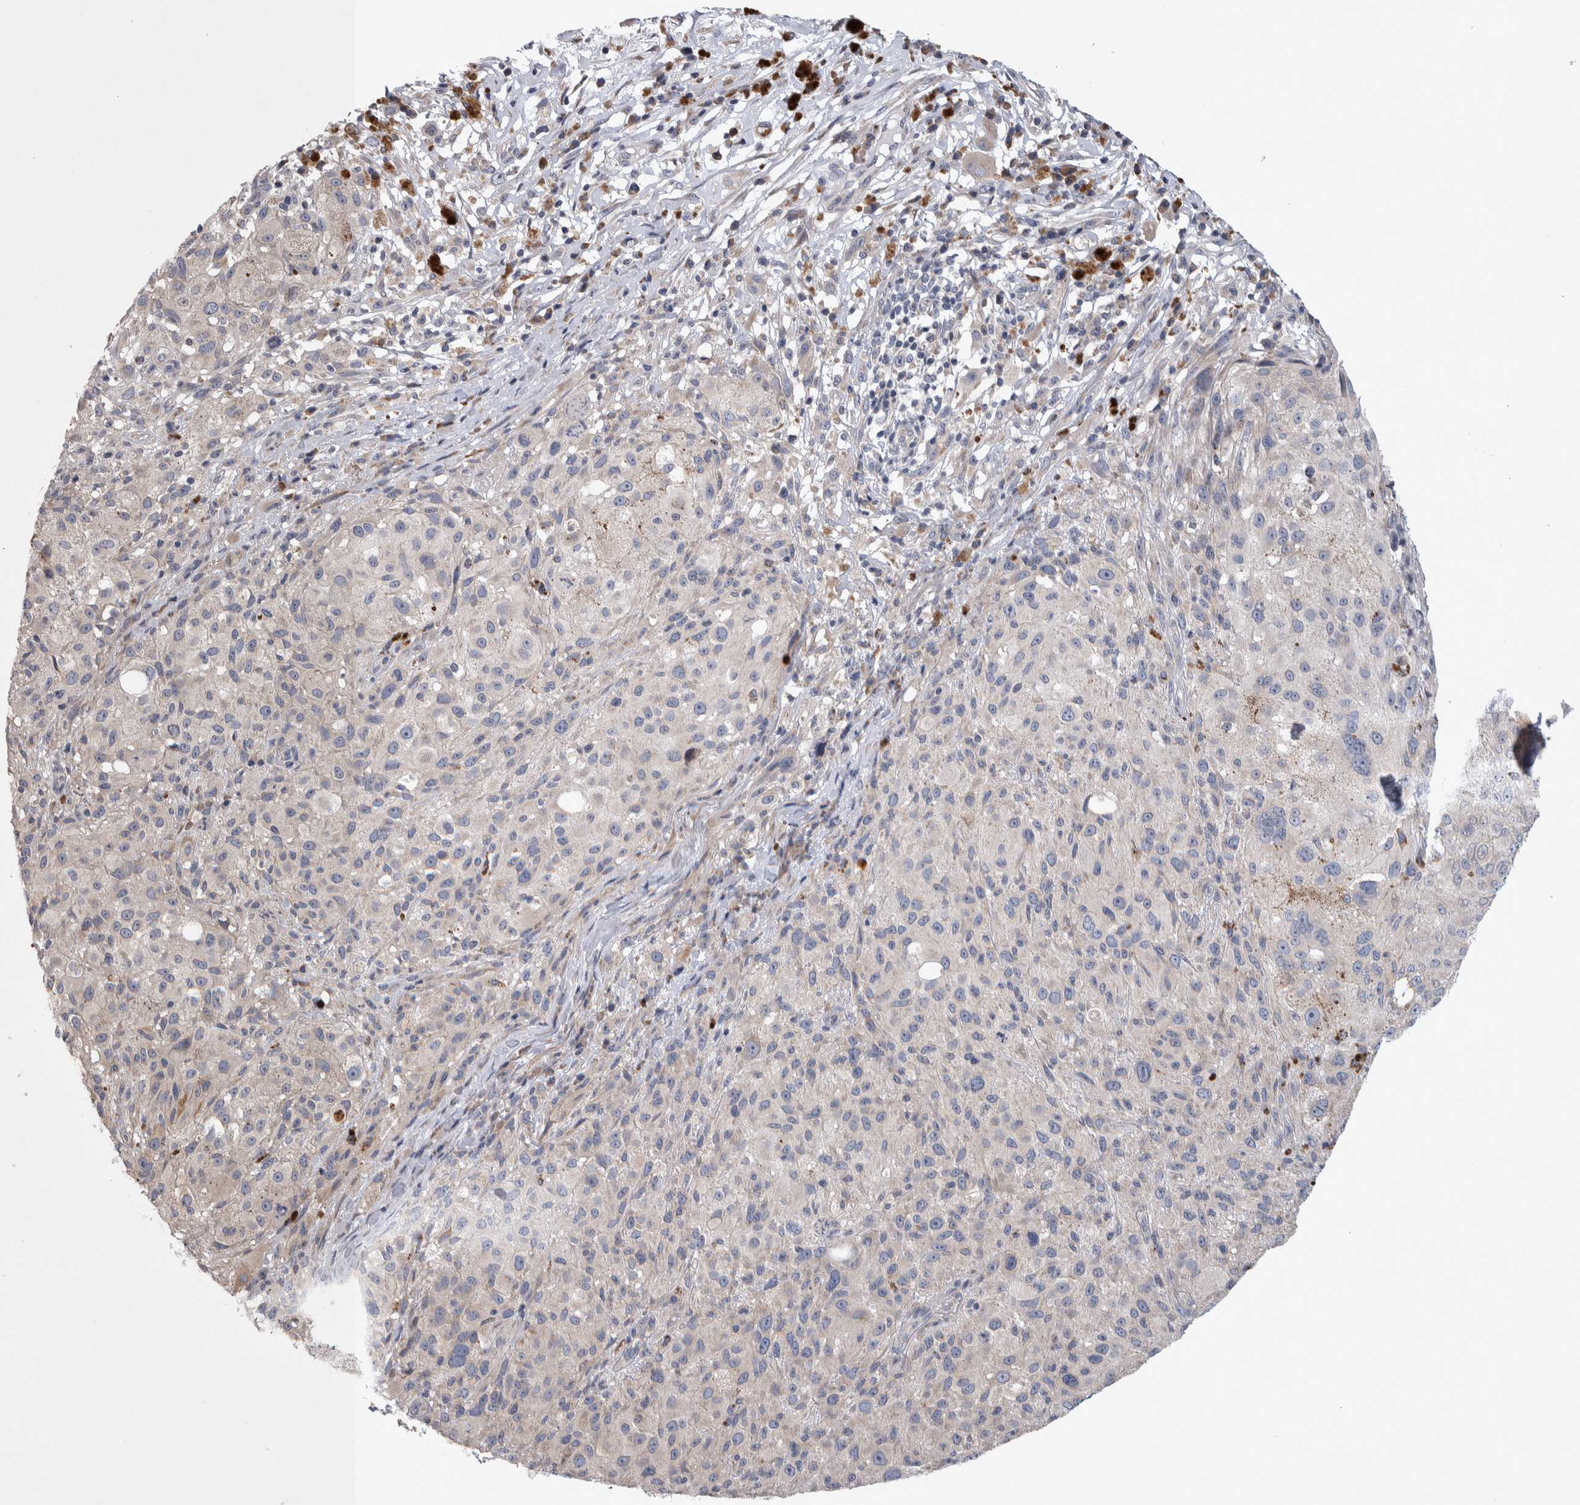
{"staining": {"intensity": "negative", "quantity": "none", "location": "none"}, "tissue": "melanoma", "cell_type": "Tumor cells", "image_type": "cancer", "snomed": [{"axis": "morphology", "description": "Malignant melanoma, NOS"}, {"axis": "topography", "description": "Skin"}], "caption": "Immunohistochemical staining of human melanoma exhibits no significant staining in tumor cells. (Stains: DAB IHC with hematoxylin counter stain, Microscopy: brightfield microscopy at high magnification).", "gene": "IBTK", "patient": {"sex": "female", "age": 55}}